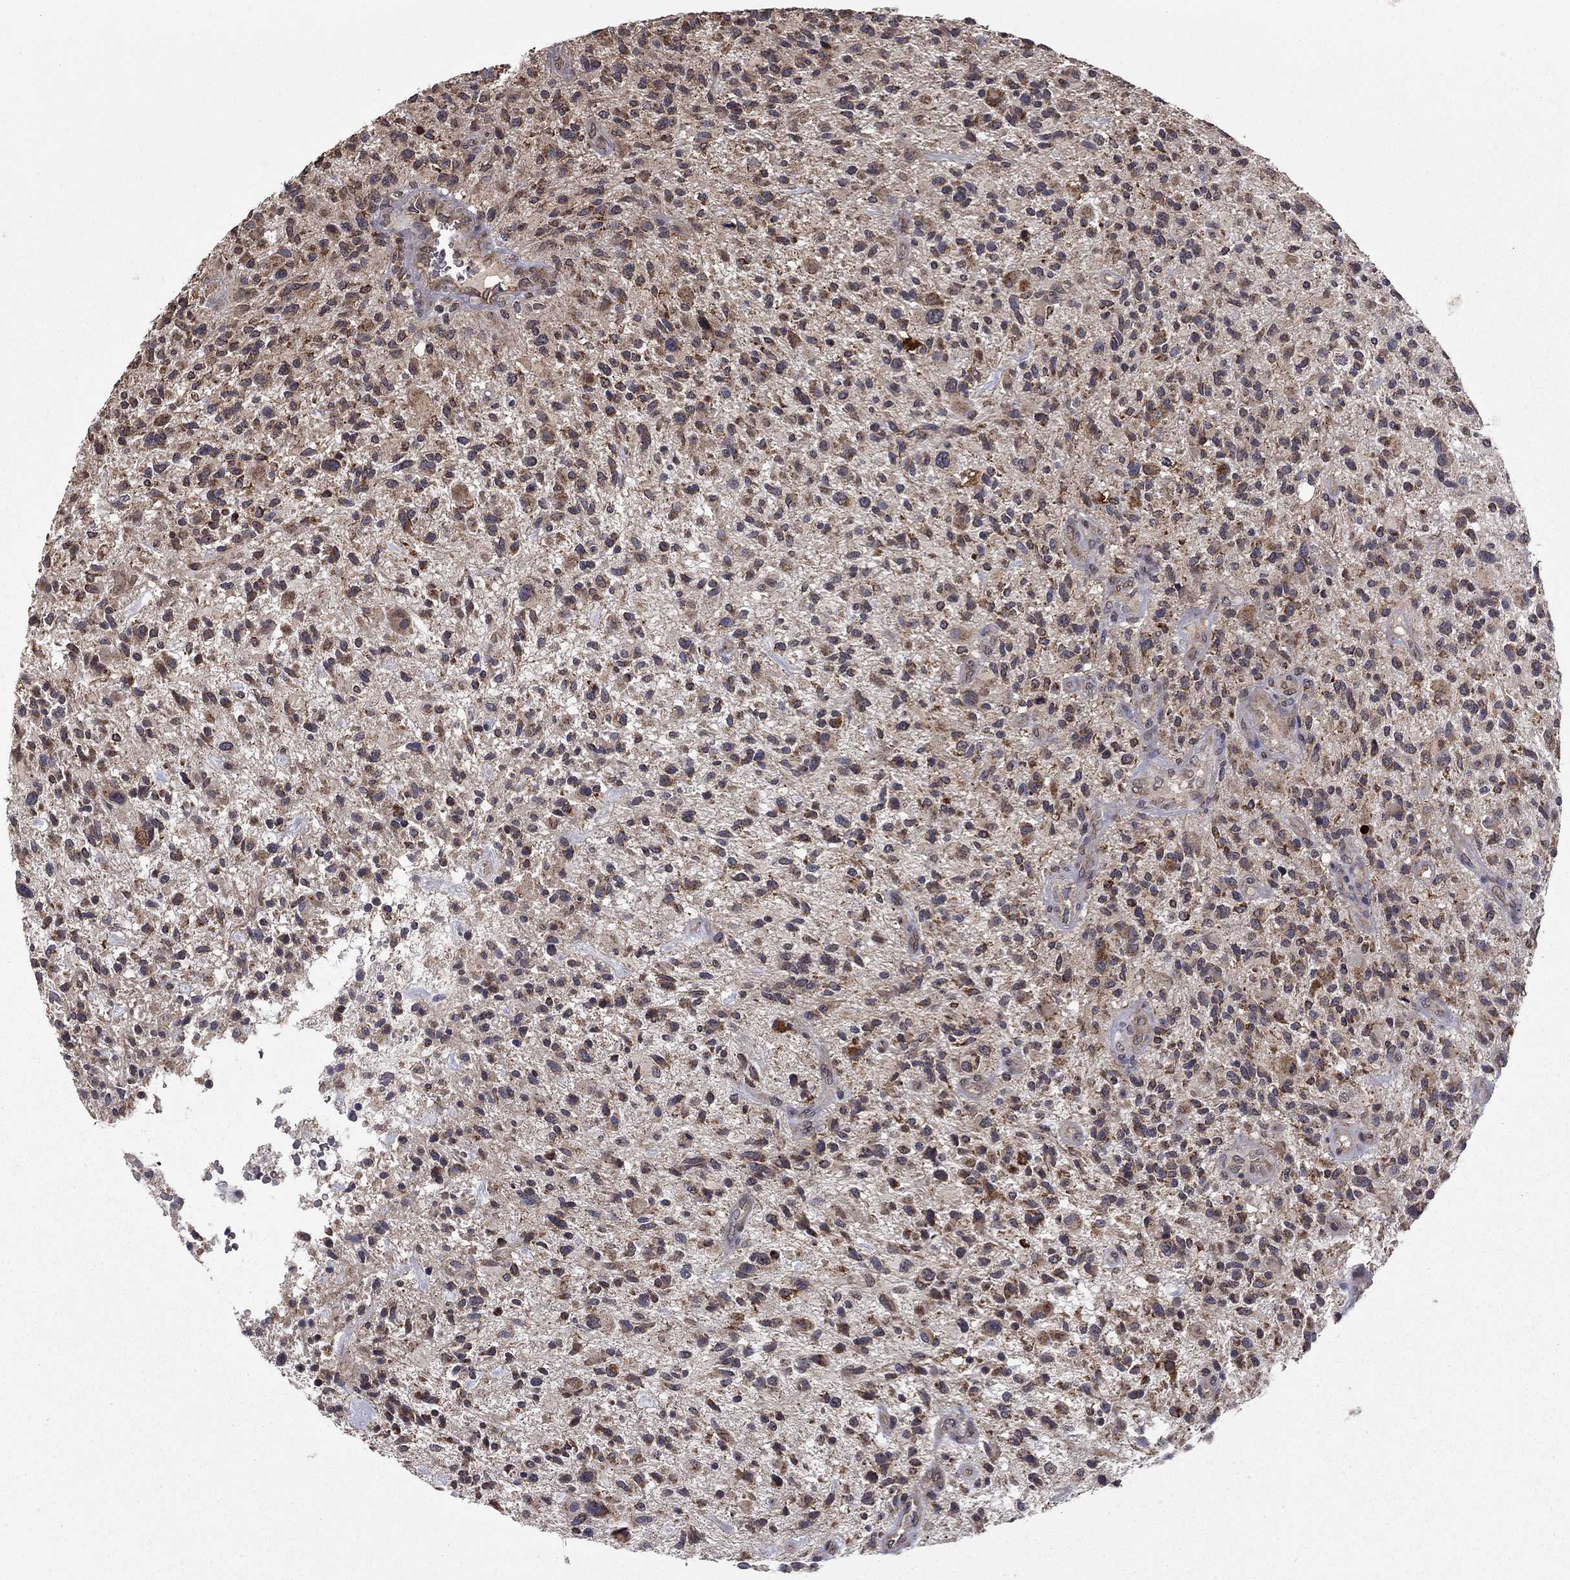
{"staining": {"intensity": "moderate", "quantity": "25%-75%", "location": "cytoplasmic/membranous"}, "tissue": "glioma", "cell_type": "Tumor cells", "image_type": "cancer", "snomed": [{"axis": "morphology", "description": "Glioma, malignant, High grade"}, {"axis": "topography", "description": "Brain"}], "caption": "Glioma was stained to show a protein in brown. There is medium levels of moderate cytoplasmic/membranous staining in about 25%-75% of tumor cells. (Stains: DAB (3,3'-diaminobenzidine) in brown, nuclei in blue, Microscopy: brightfield microscopy at high magnification).", "gene": "SLC2A13", "patient": {"sex": "male", "age": 47}}